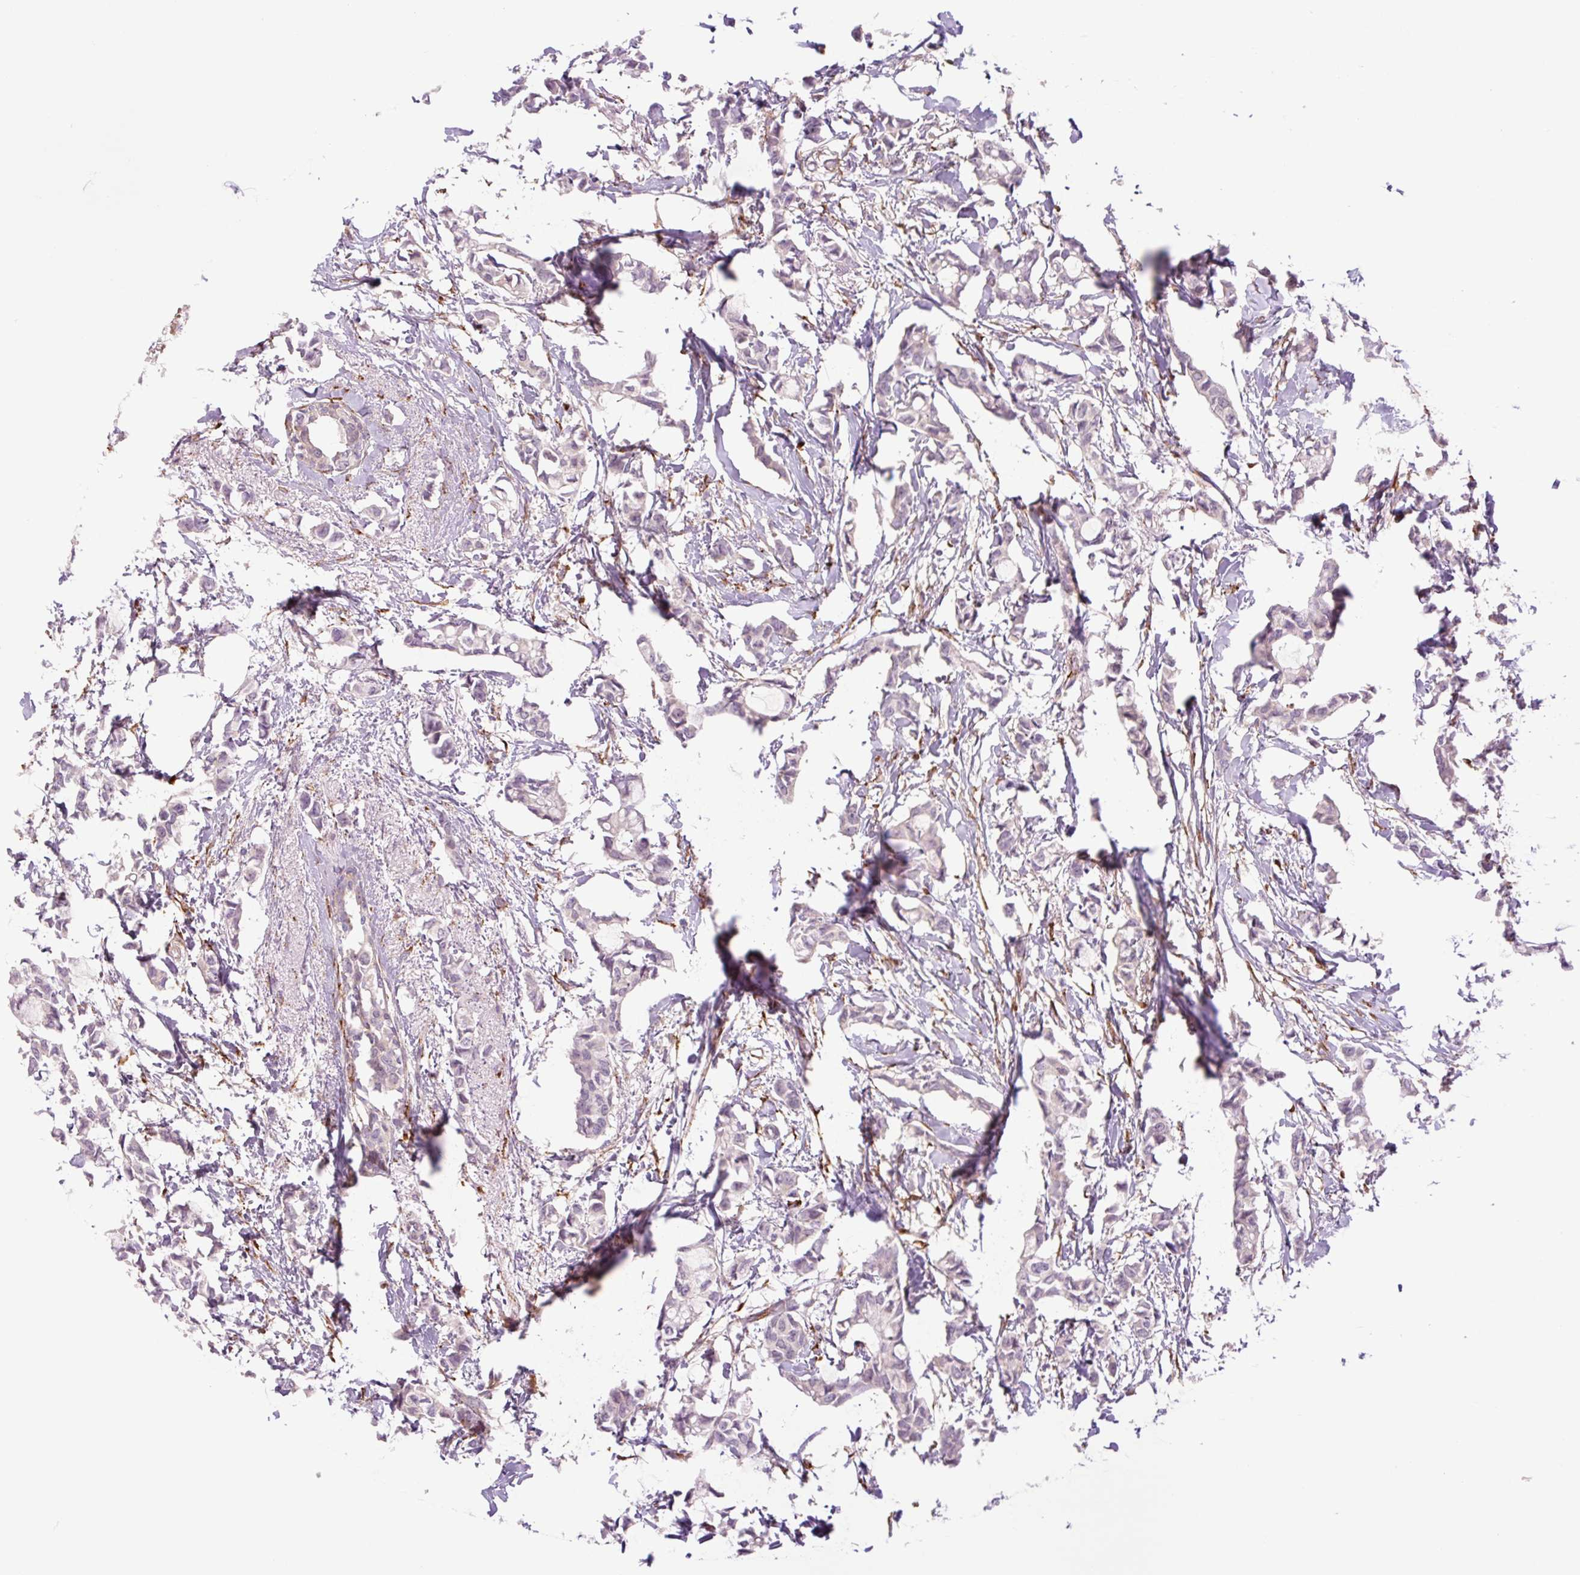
{"staining": {"intensity": "negative", "quantity": "none", "location": "none"}, "tissue": "breast cancer", "cell_type": "Tumor cells", "image_type": "cancer", "snomed": [{"axis": "morphology", "description": "Duct carcinoma"}, {"axis": "topography", "description": "Breast"}], "caption": "Immunohistochemistry (IHC) micrograph of human breast cancer (infiltrating ductal carcinoma) stained for a protein (brown), which demonstrates no positivity in tumor cells.", "gene": "COL5A1", "patient": {"sex": "female", "age": 73}}